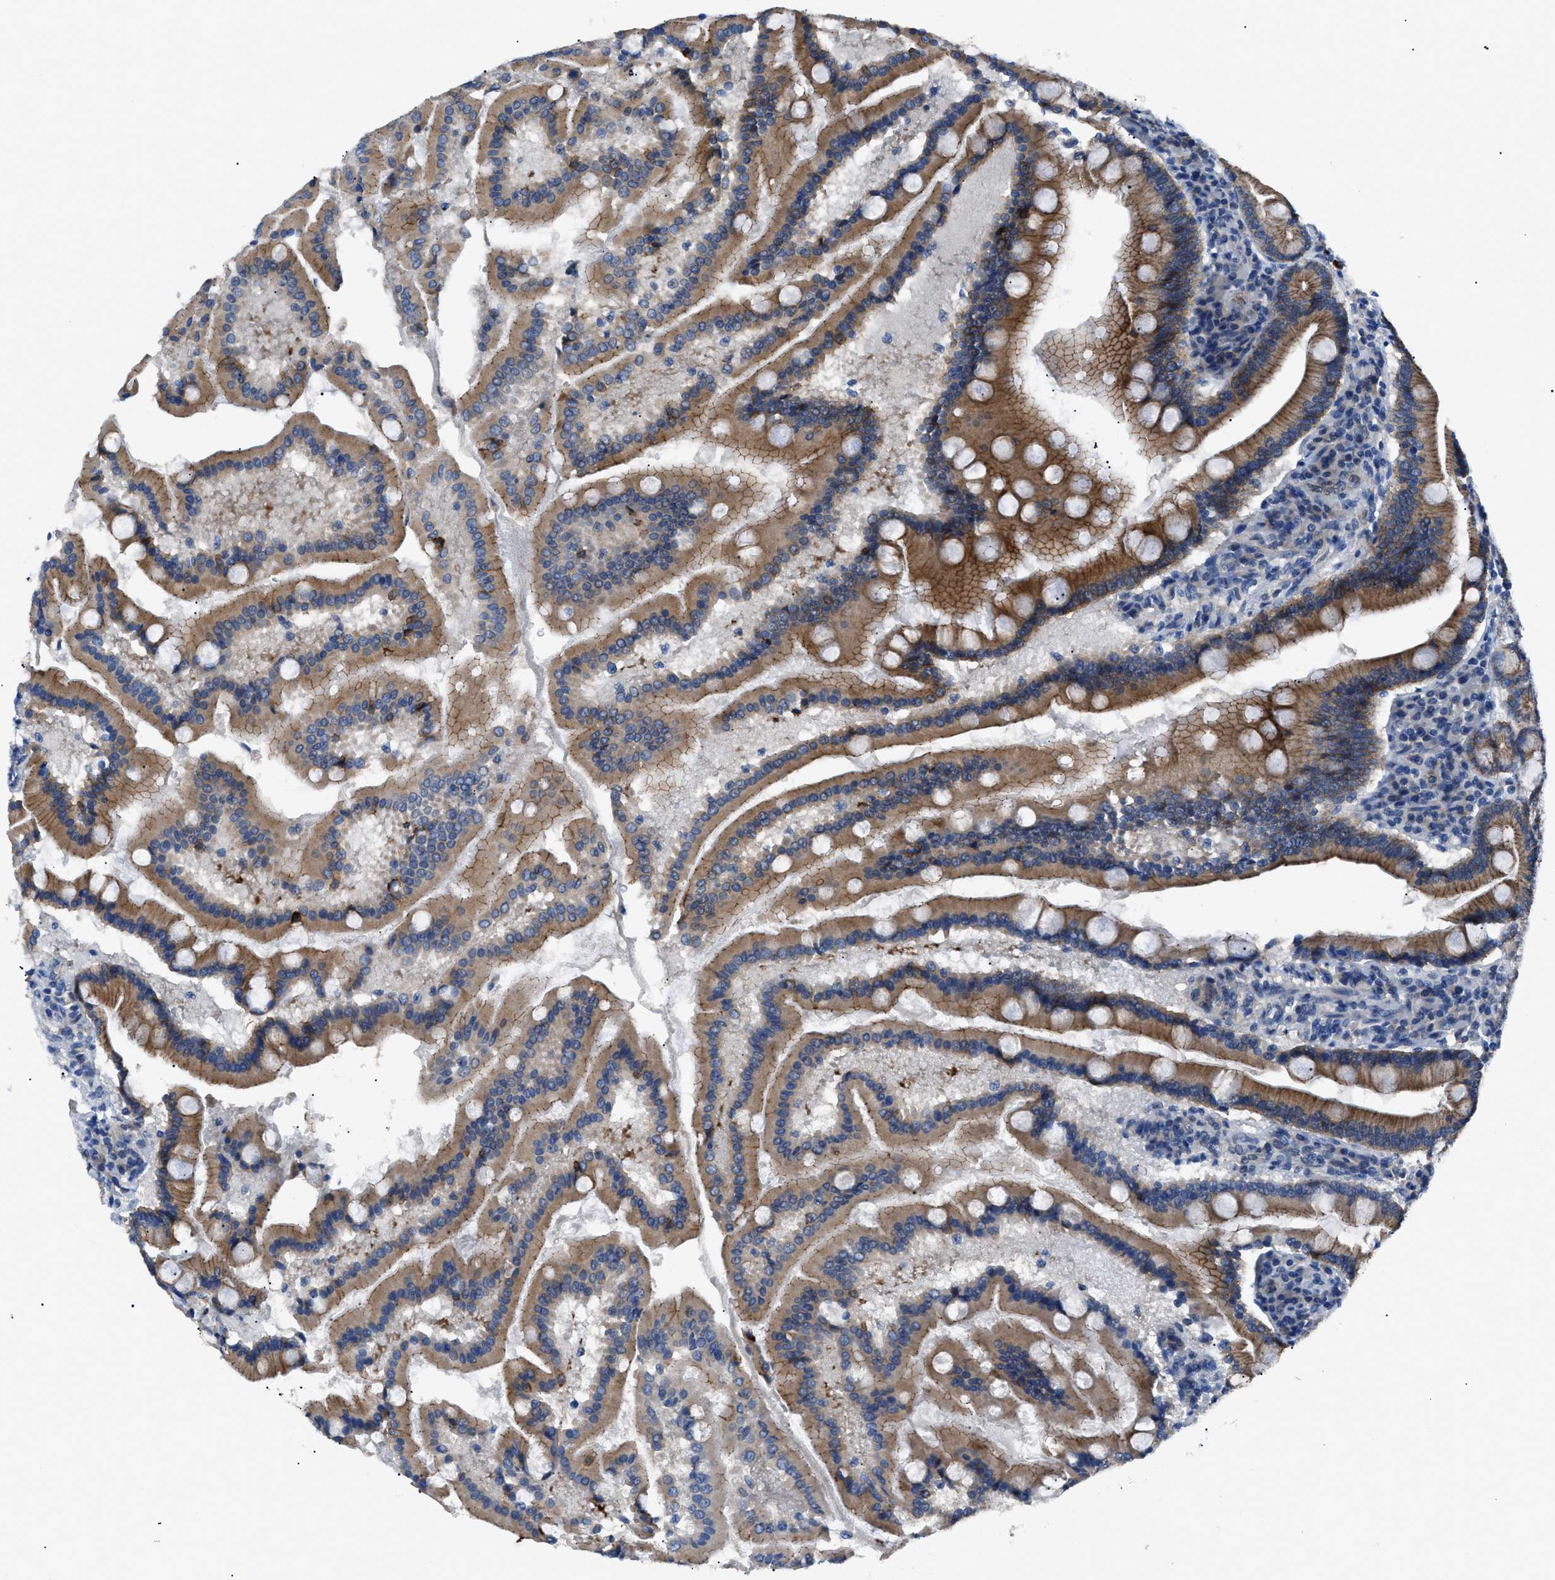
{"staining": {"intensity": "strong", "quantity": ">75%", "location": "cytoplasmic/membranous"}, "tissue": "duodenum", "cell_type": "Glandular cells", "image_type": "normal", "snomed": [{"axis": "morphology", "description": "Normal tissue, NOS"}, {"axis": "topography", "description": "Duodenum"}], "caption": "A brown stain labels strong cytoplasmic/membranous expression of a protein in glandular cells of unremarkable duodenum.", "gene": "ZDHHC24", "patient": {"sex": "male", "age": 50}}